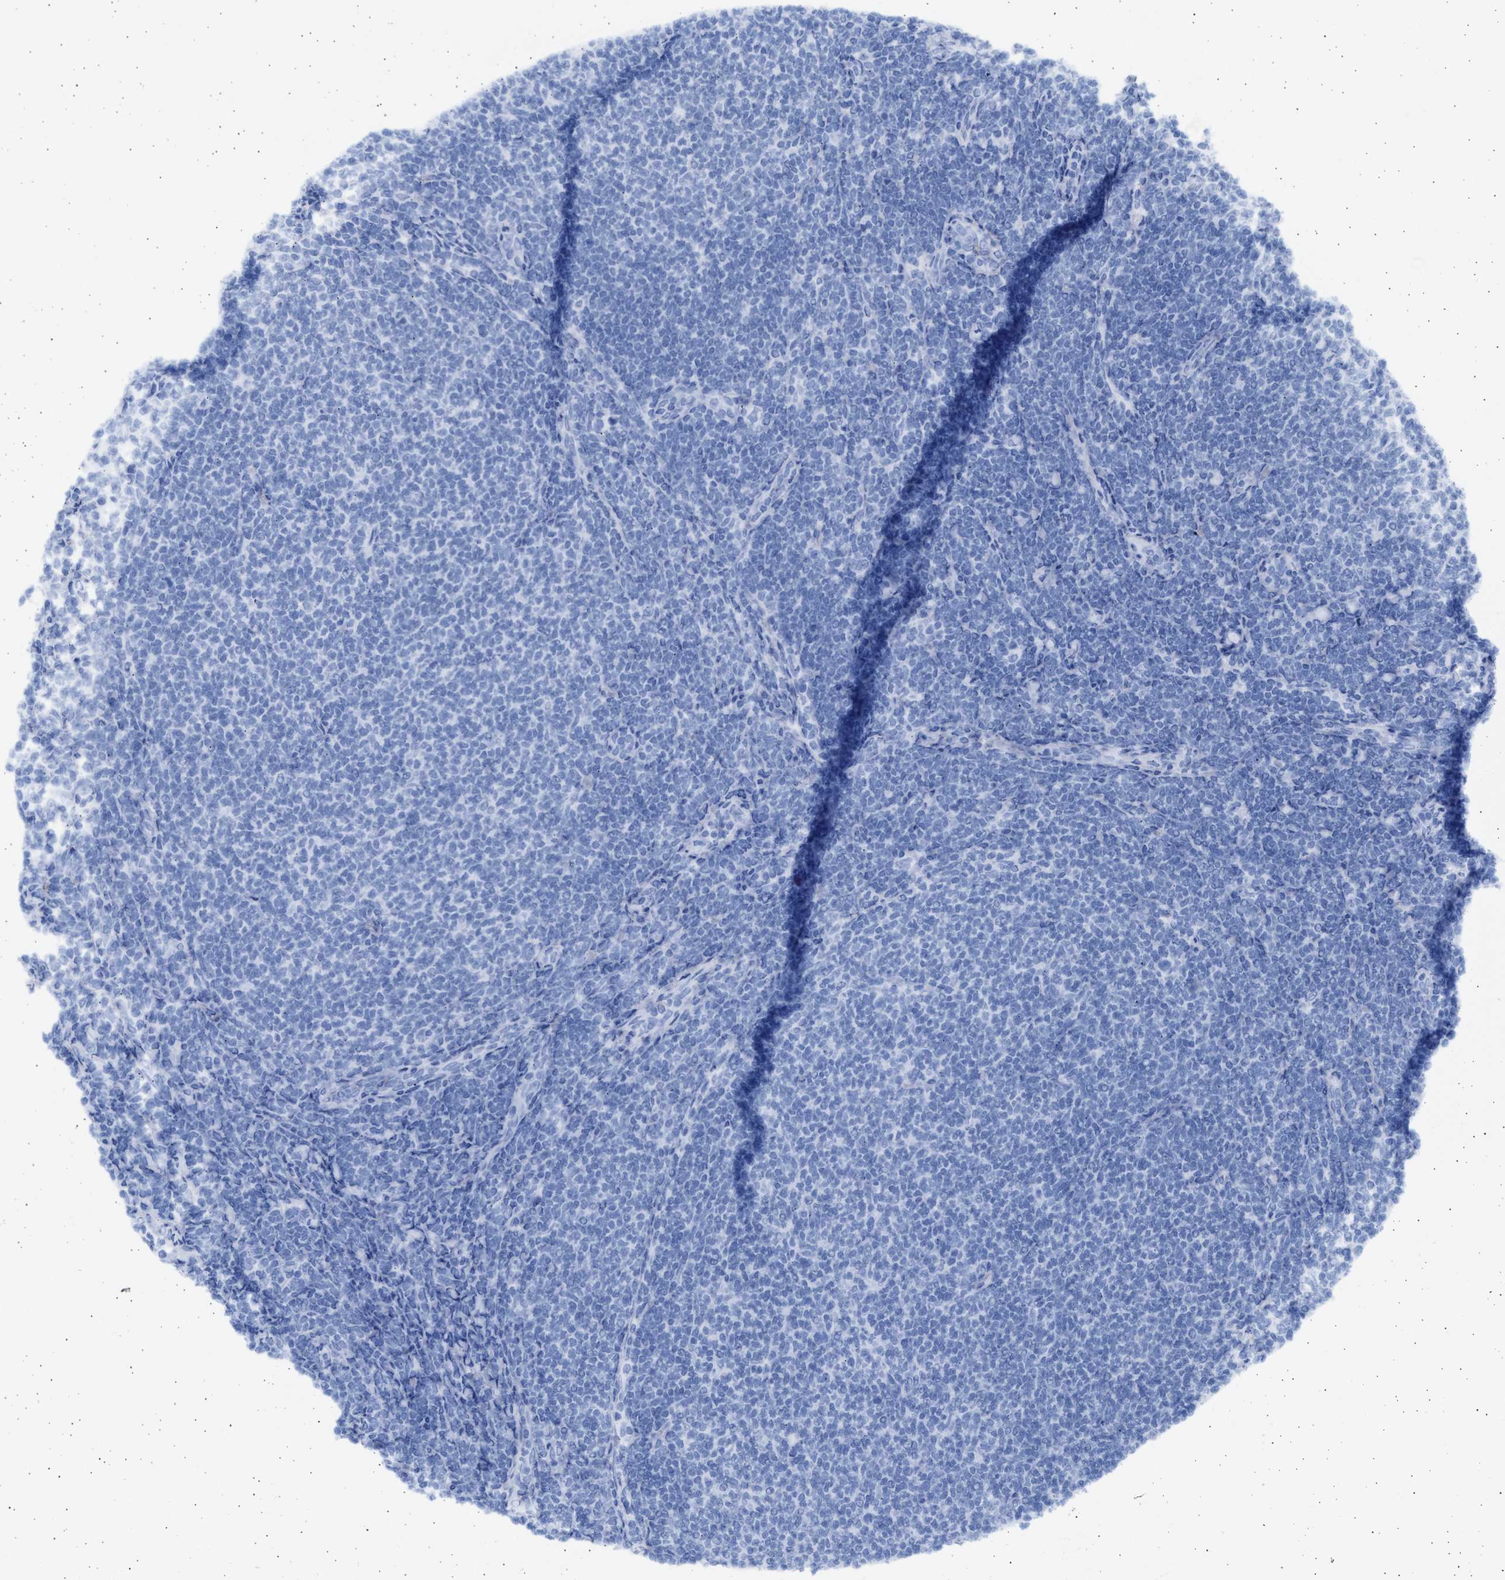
{"staining": {"intensity": "negative", "quantity": "none", "location": "none"}, "tissue": "lymphoma", "cell_type": "Tumor cells", "image_type": "cancer", "snomed": [{"axis": "morphology", "description": "Malignant lymphoma, non-Hodgkin's type, Low grade"}, {"axis": "topography", "description": "Lymph node"}], "caption": "A high-resolution micrograph shows immunohistochemistry staining of low-grade malignant lymphoma, non-Hodgkin's type, which shows no significant expression in tumor cells. (Stains: DAB immunohistochemistry with hematoxylin counter stain, Microscopy: brightfield microscopy at high magnification).", "gene": "NBR1", "patient": {"sex": "male", "age": 66}}